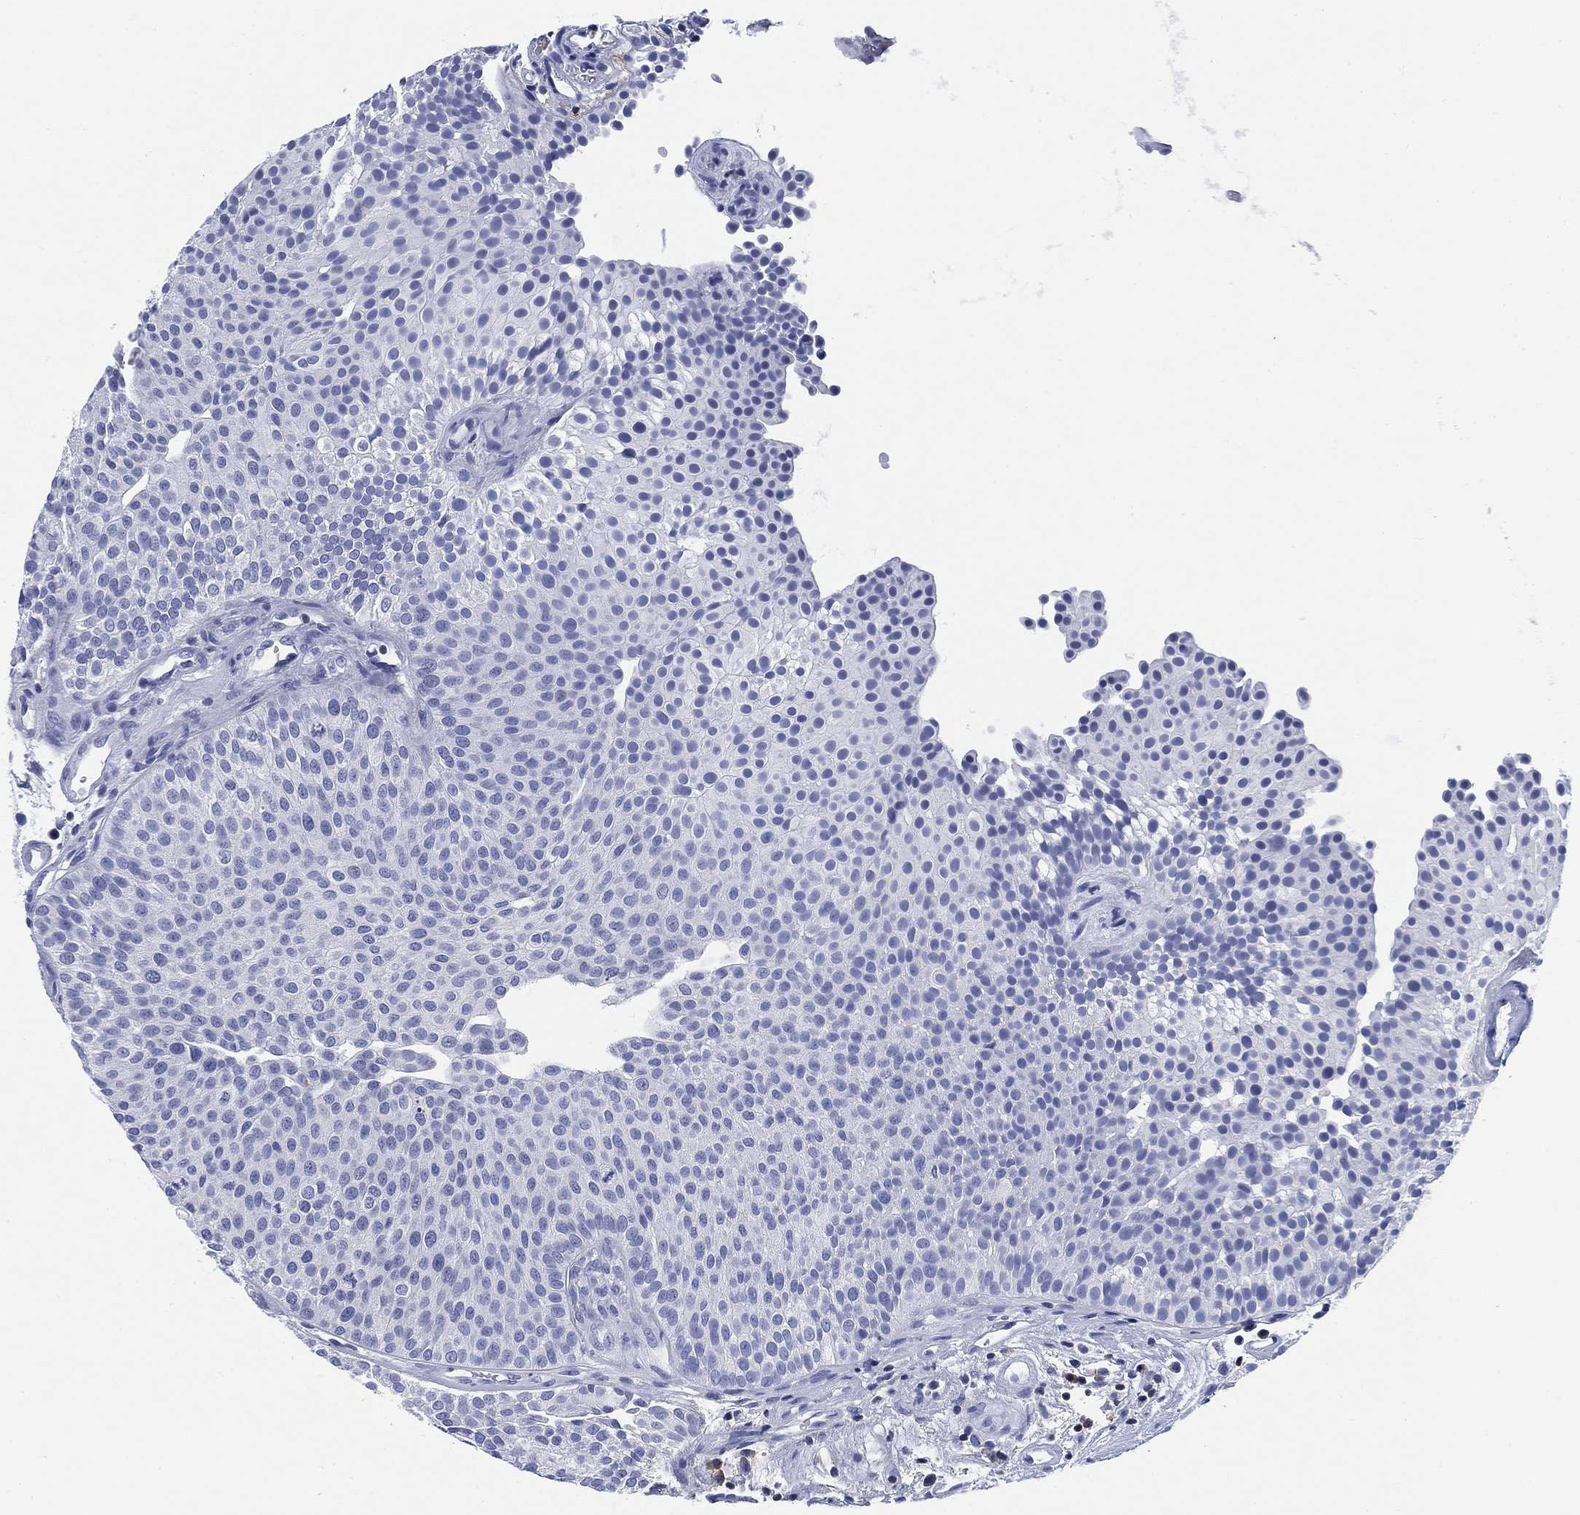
{"staining": {"intensity": "negative", "quantity": "none", "location": "none"}, "tissue": "urothelial cancer", "cell_type": "Tumor cells", "image_type": "cancer", "snomed": [{"axis": "morphology", "description": "Urothelial carcinoma, Low grade"}, {"axis": "topography", "description": "Urinary bladder"}], "caption": "Urothelial cancer was stained to show a protein in brown. There is no significant staining in tumor cells.", "gene": "FYB1", "patient": {"sex": "female", "age": 87}}